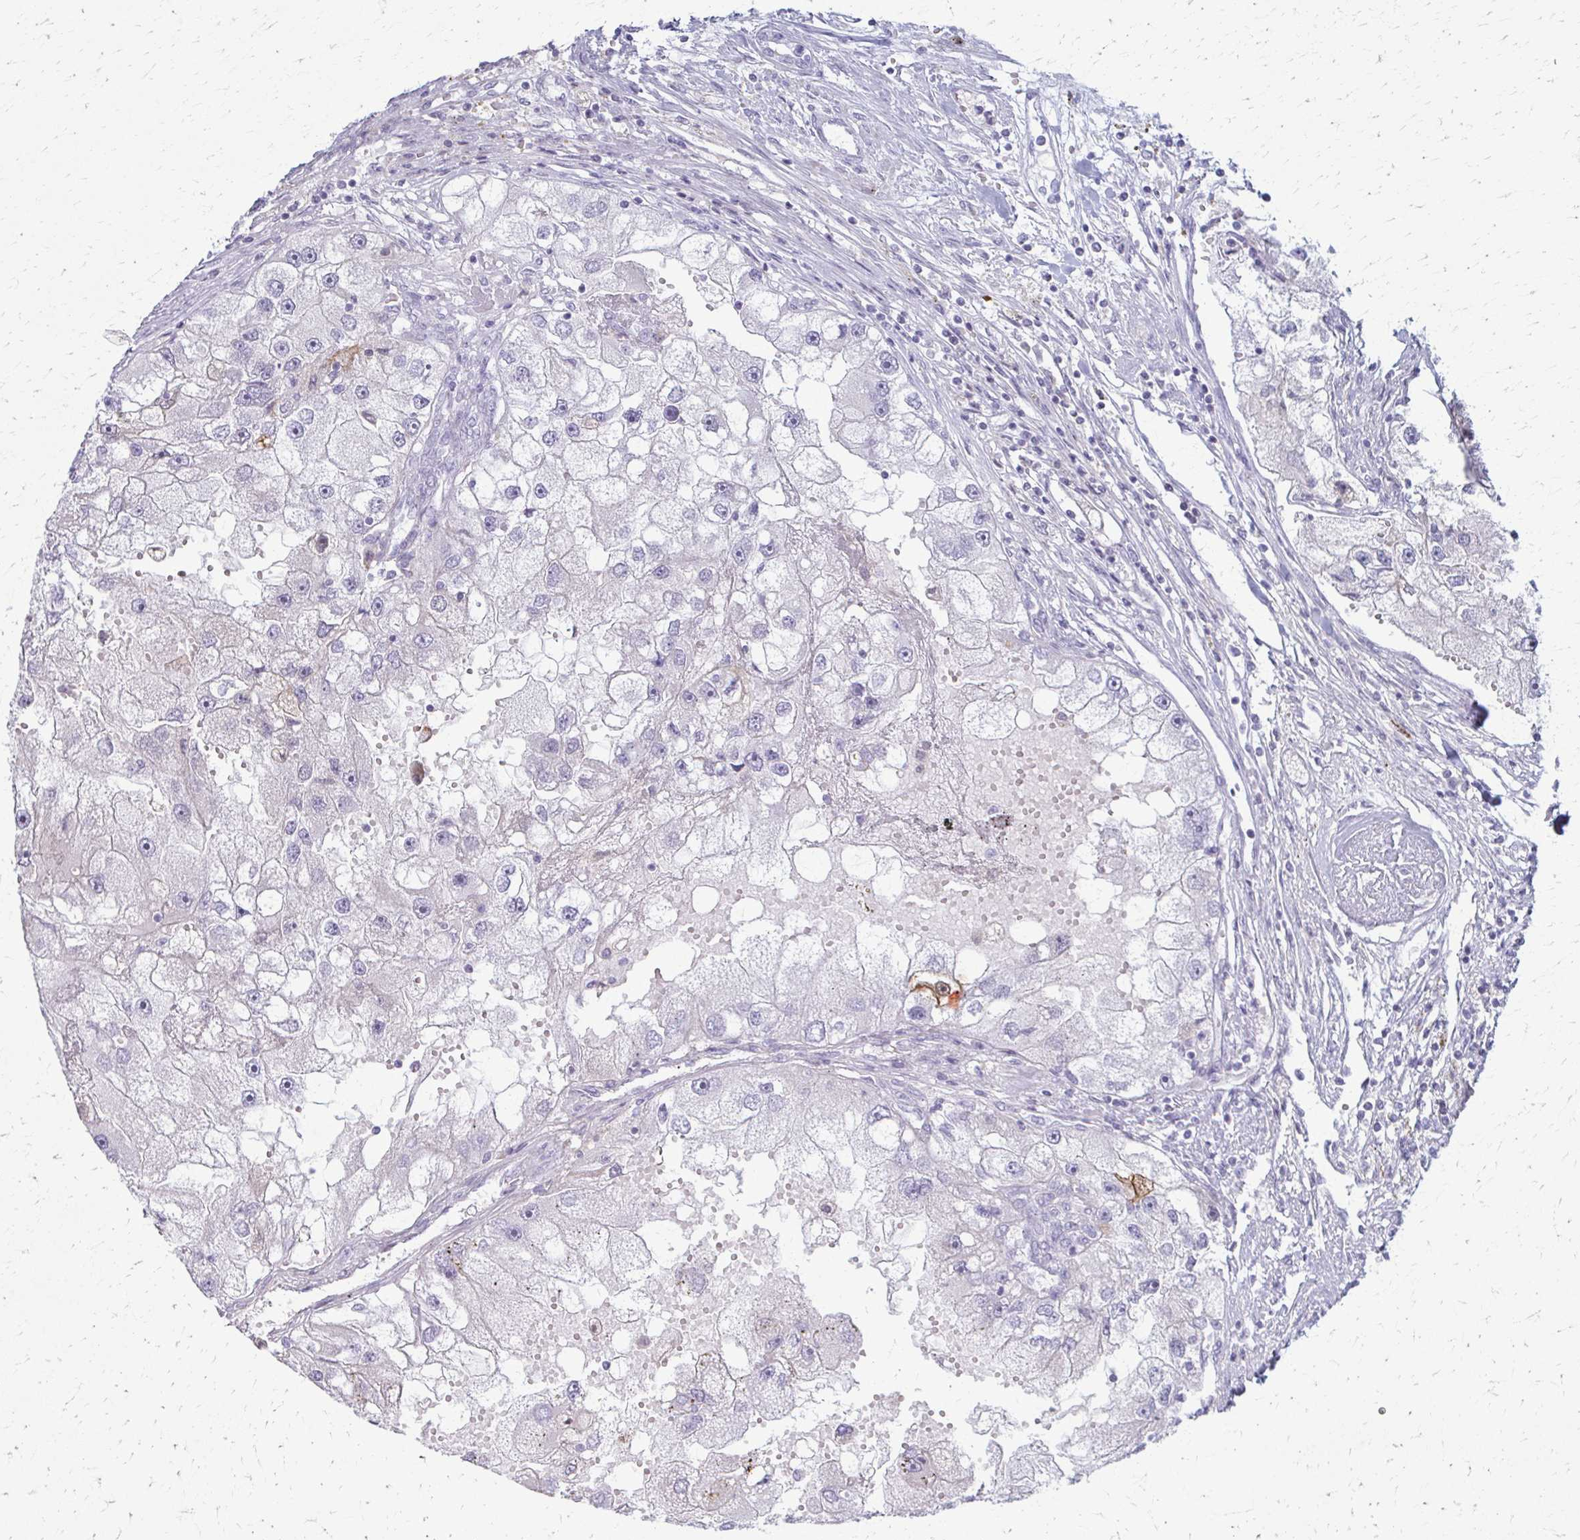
{"staining": {"intensity": "negative", "quantity": "none", "location": "none"}, "tissue": "renal cancer", "cell_type": "Tumor cells", "image_type": "cancer", "snomed": [{"axis": "morphology", "description": "Adenocarcinoma, NOS"}, {"axis": "topography", "description": "Kidney"}], "caption": "Immunohistochemical staining of renal adenocarcinoma demonstrates no significant expression in tumor cells. Nuclei are stained in blue.", "gene": "LDLRAP1", "patient": {"sex": "male", "age": 63}}